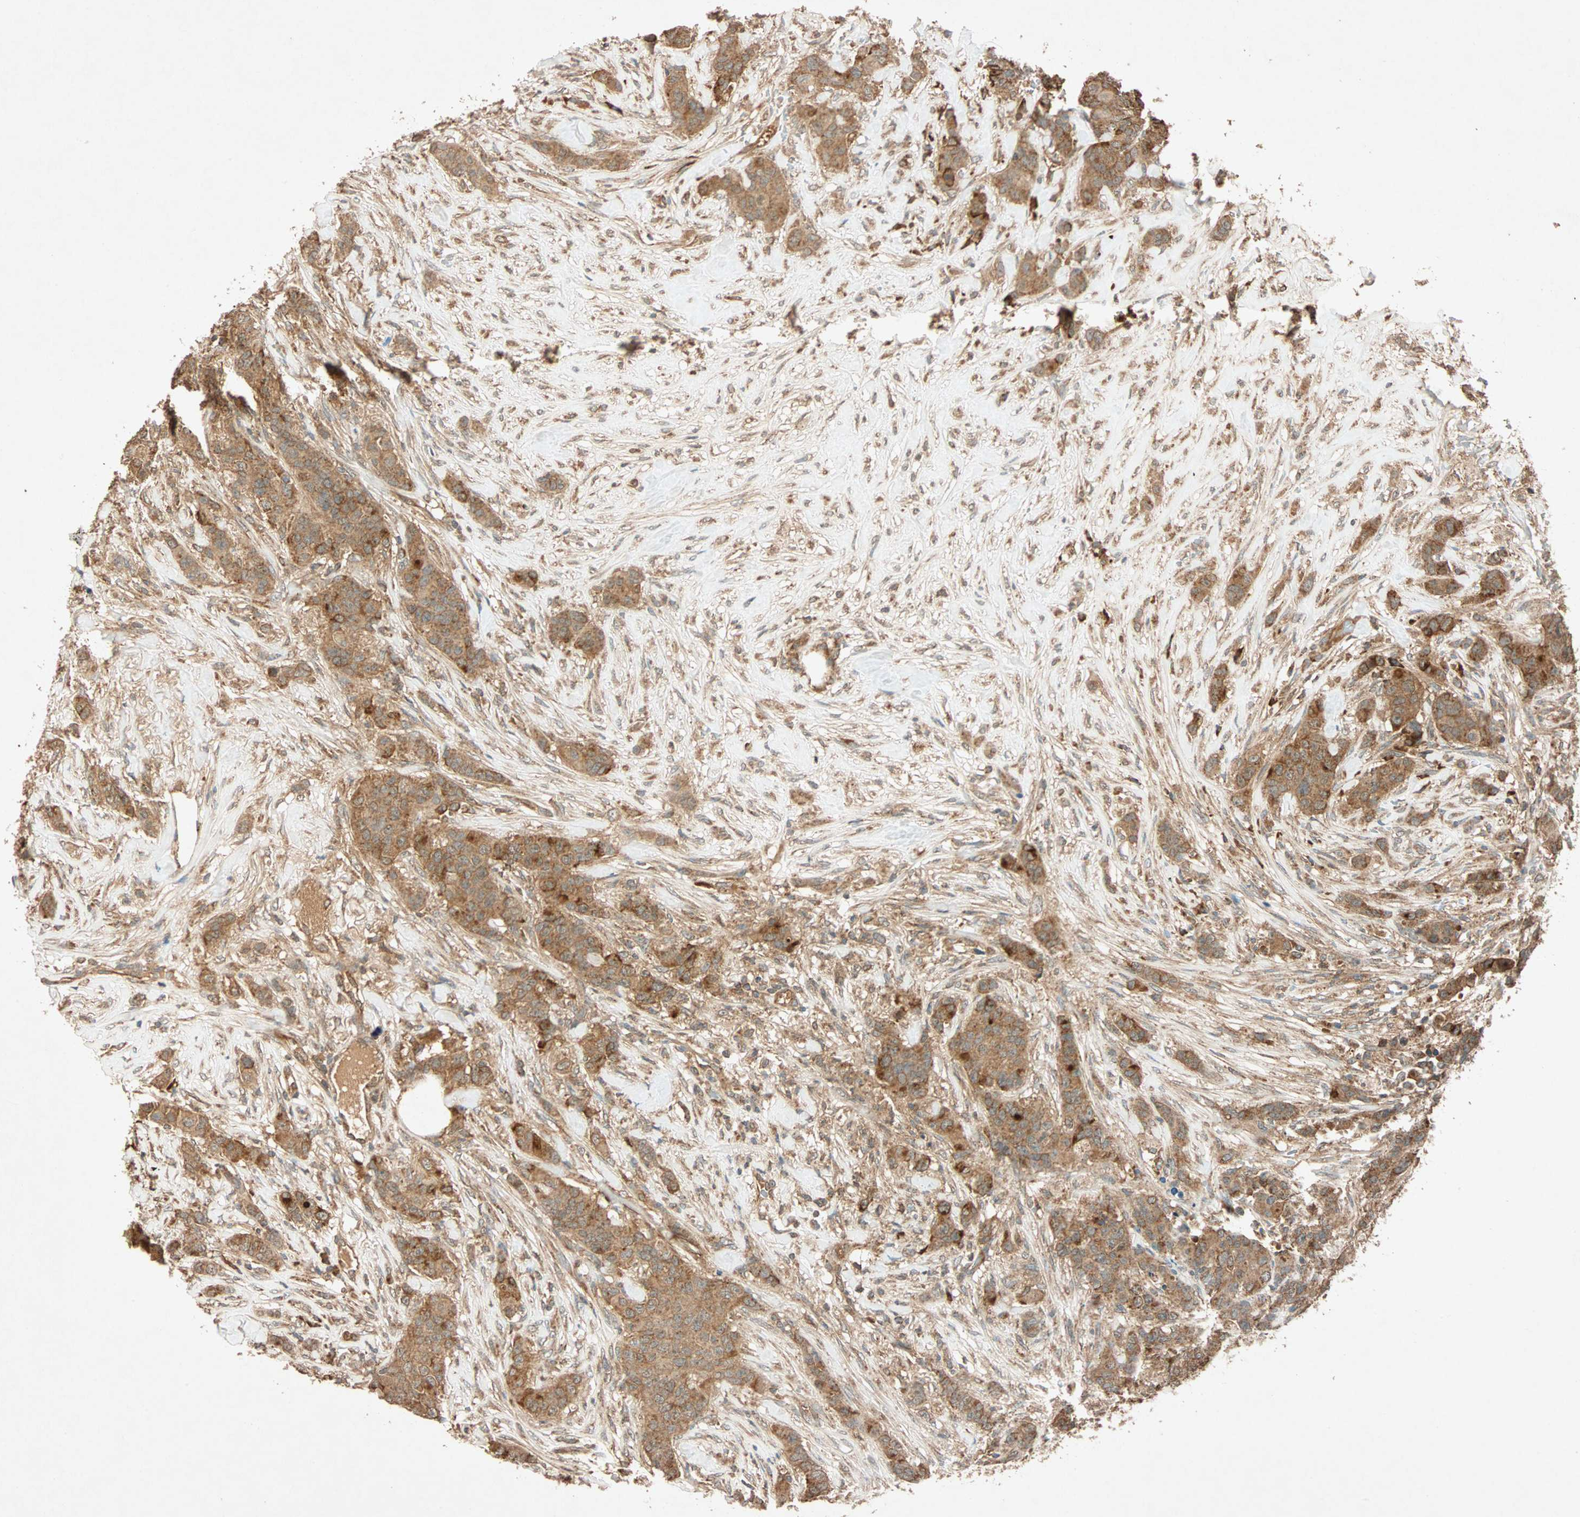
{"staining": {"intensity": "moderate", "quantity": ">75%", "location": "cytoplasmic/membranous"}, "tissue": "breast cancer", "cell_type": "Tumor cells", "image_type": "cancer", "snomed": [{"axis": "morphology", "description": "Duct carcinoma"}, {"axis": "topography", "description": "Breast"}], "caption": "The histopathology image demonstrates a brown stain indicating the presence of a protein in the cytoplasmic/membranous of tumor cells in breast infiltrating ductal carcinoma.", "gene": "MAPK1", "patient": {"sex": "female", "age": 40}}